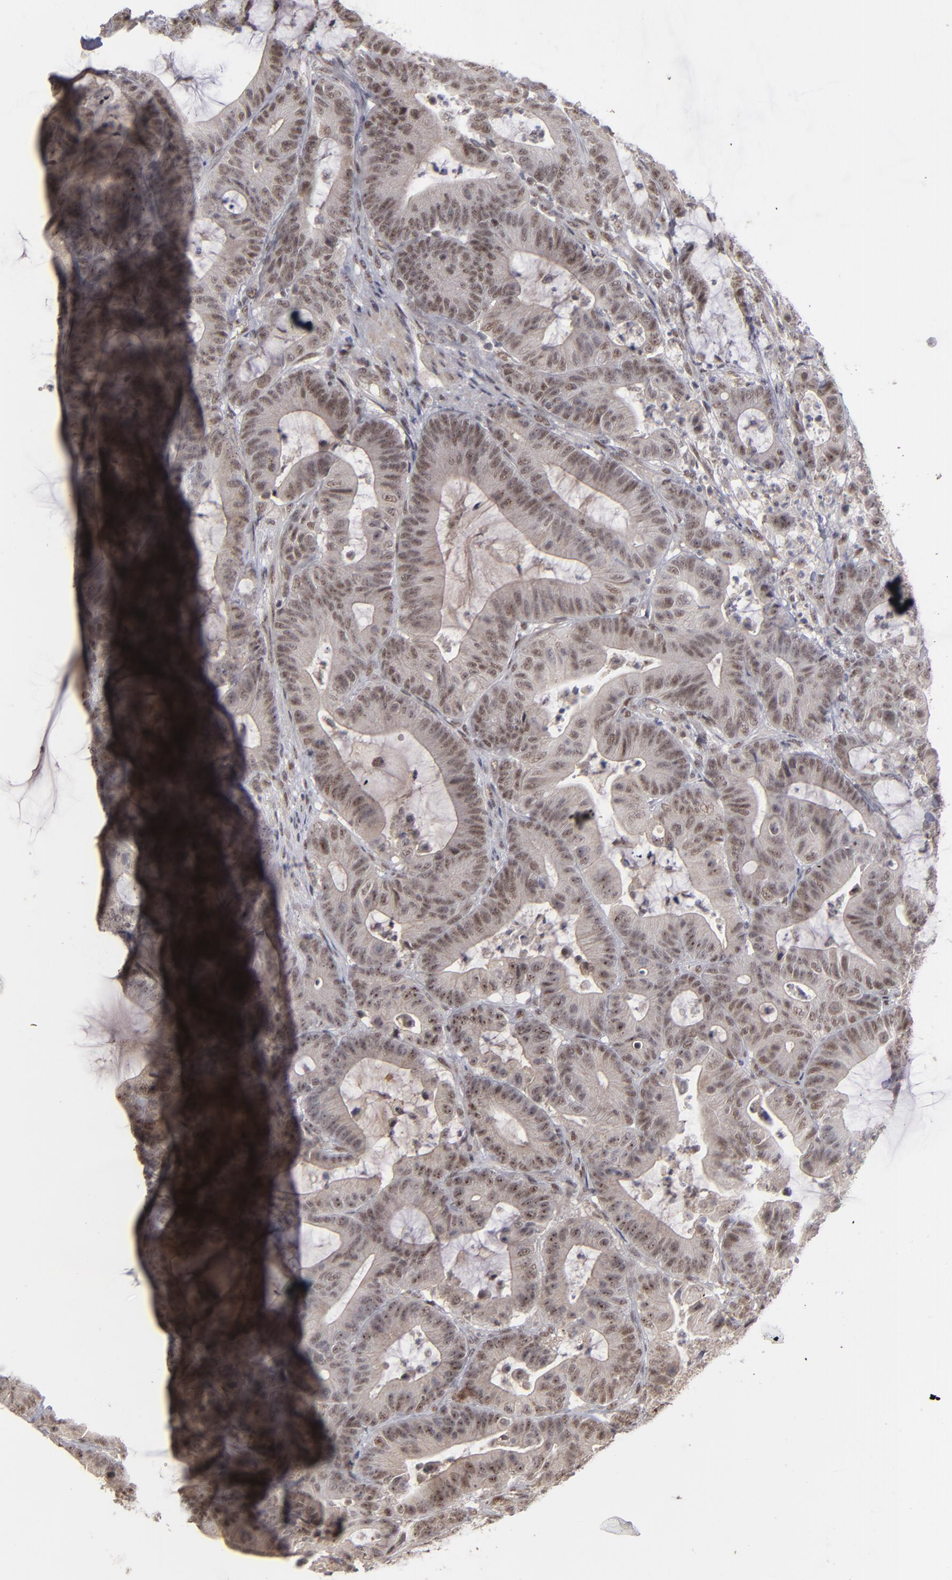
{"staining": {"intensity": "moderate", "quantity": "25%-75%", "location": "nuclear"}, "tissue": "colorectal cancer", "cell_type": "Tumor cells", "image_type": "cancer", "snomed": [{"axis": "morphology", "description": "Adenocarcinoma, NOS"}, {"axis": "topography", "description": "Colon"}], "caption": "A histopathology image of human colorectal cancer stained for a protein reveals moderate nuclear brown staining in tumor cells. (DAB IHC with brightfield microscopy, high magnification).", "gene": "ZNF234", "patient": {"sex": "female", "age": 84}}